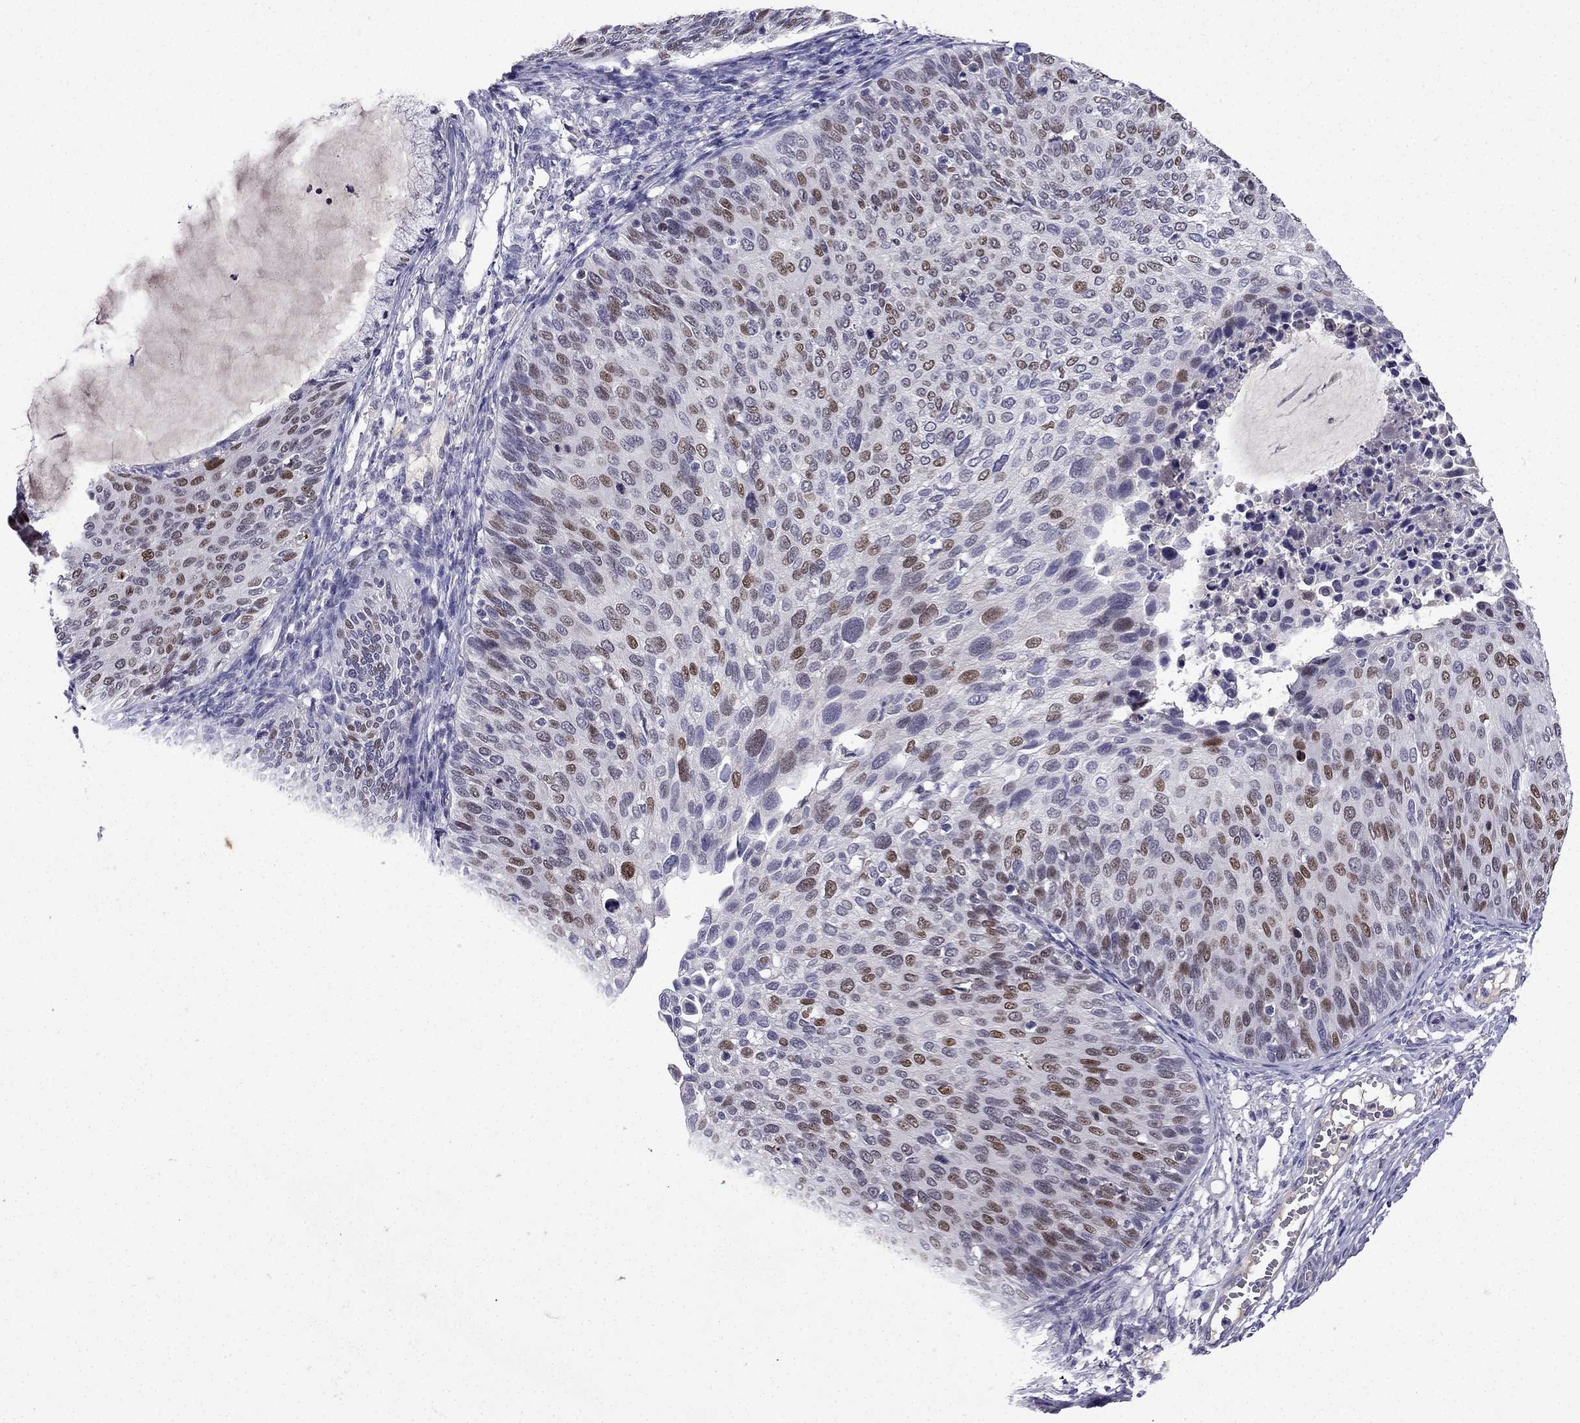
{"staining": {"intensity": "moderate", "quantity": "25%-75%", "location": "nuclear"}, "tissue": "cervical cancer", "cell_type": "Tumor cells", "image_type": "cancer", "snomed": [{"axis": "morphology", "description": "Squamous cell carcinoma, NOS"}, {"axis": "topography", "description": "Cervix"}], "caption": "Approximately 25%-75% of tumor cells in human cervical cancer (squamous cell carcinoma) display moderate nuclear protein positivity as visualized by brown immunohistochemical staining.", "gene": "UHRF1", "patient": {"sex": "female", "age": 36}}